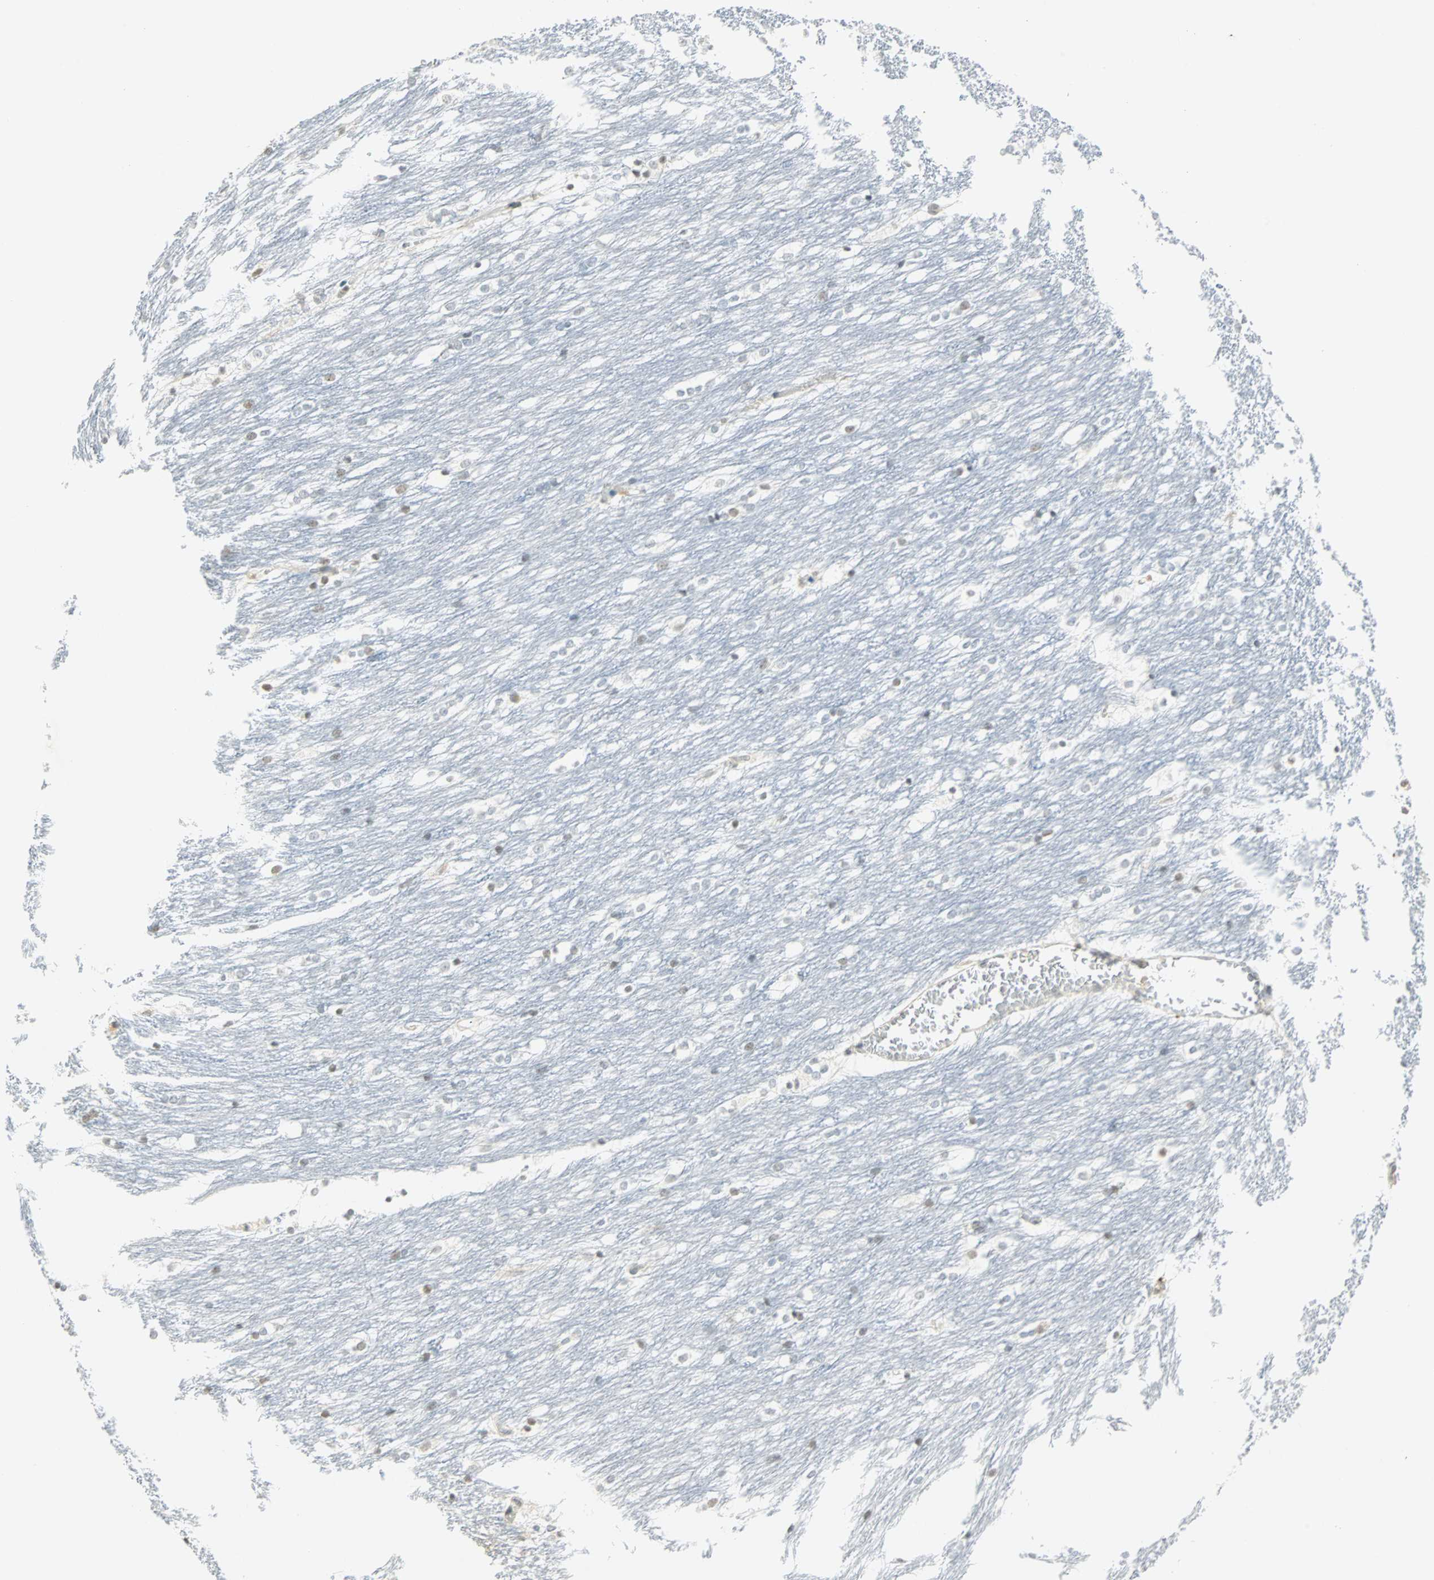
{"staining": {"intensity": "weak", "quantity": "<25%", "location": "nuclear"}, "tissue": "caudate", "cell_type": "Glial cells", "image_type": "normal", "snomed": [{"axis": "morphology", "description": "Normal tissue, NOS"}, {"axis": "topography", "description": "Lateral ventricle wall"}], "caption": "Immunohistochemical staining of normal caudate displays no significant expression in glial cells.", "gene": "SMAD3", "patient": {"sex": "female", "age": 19}}